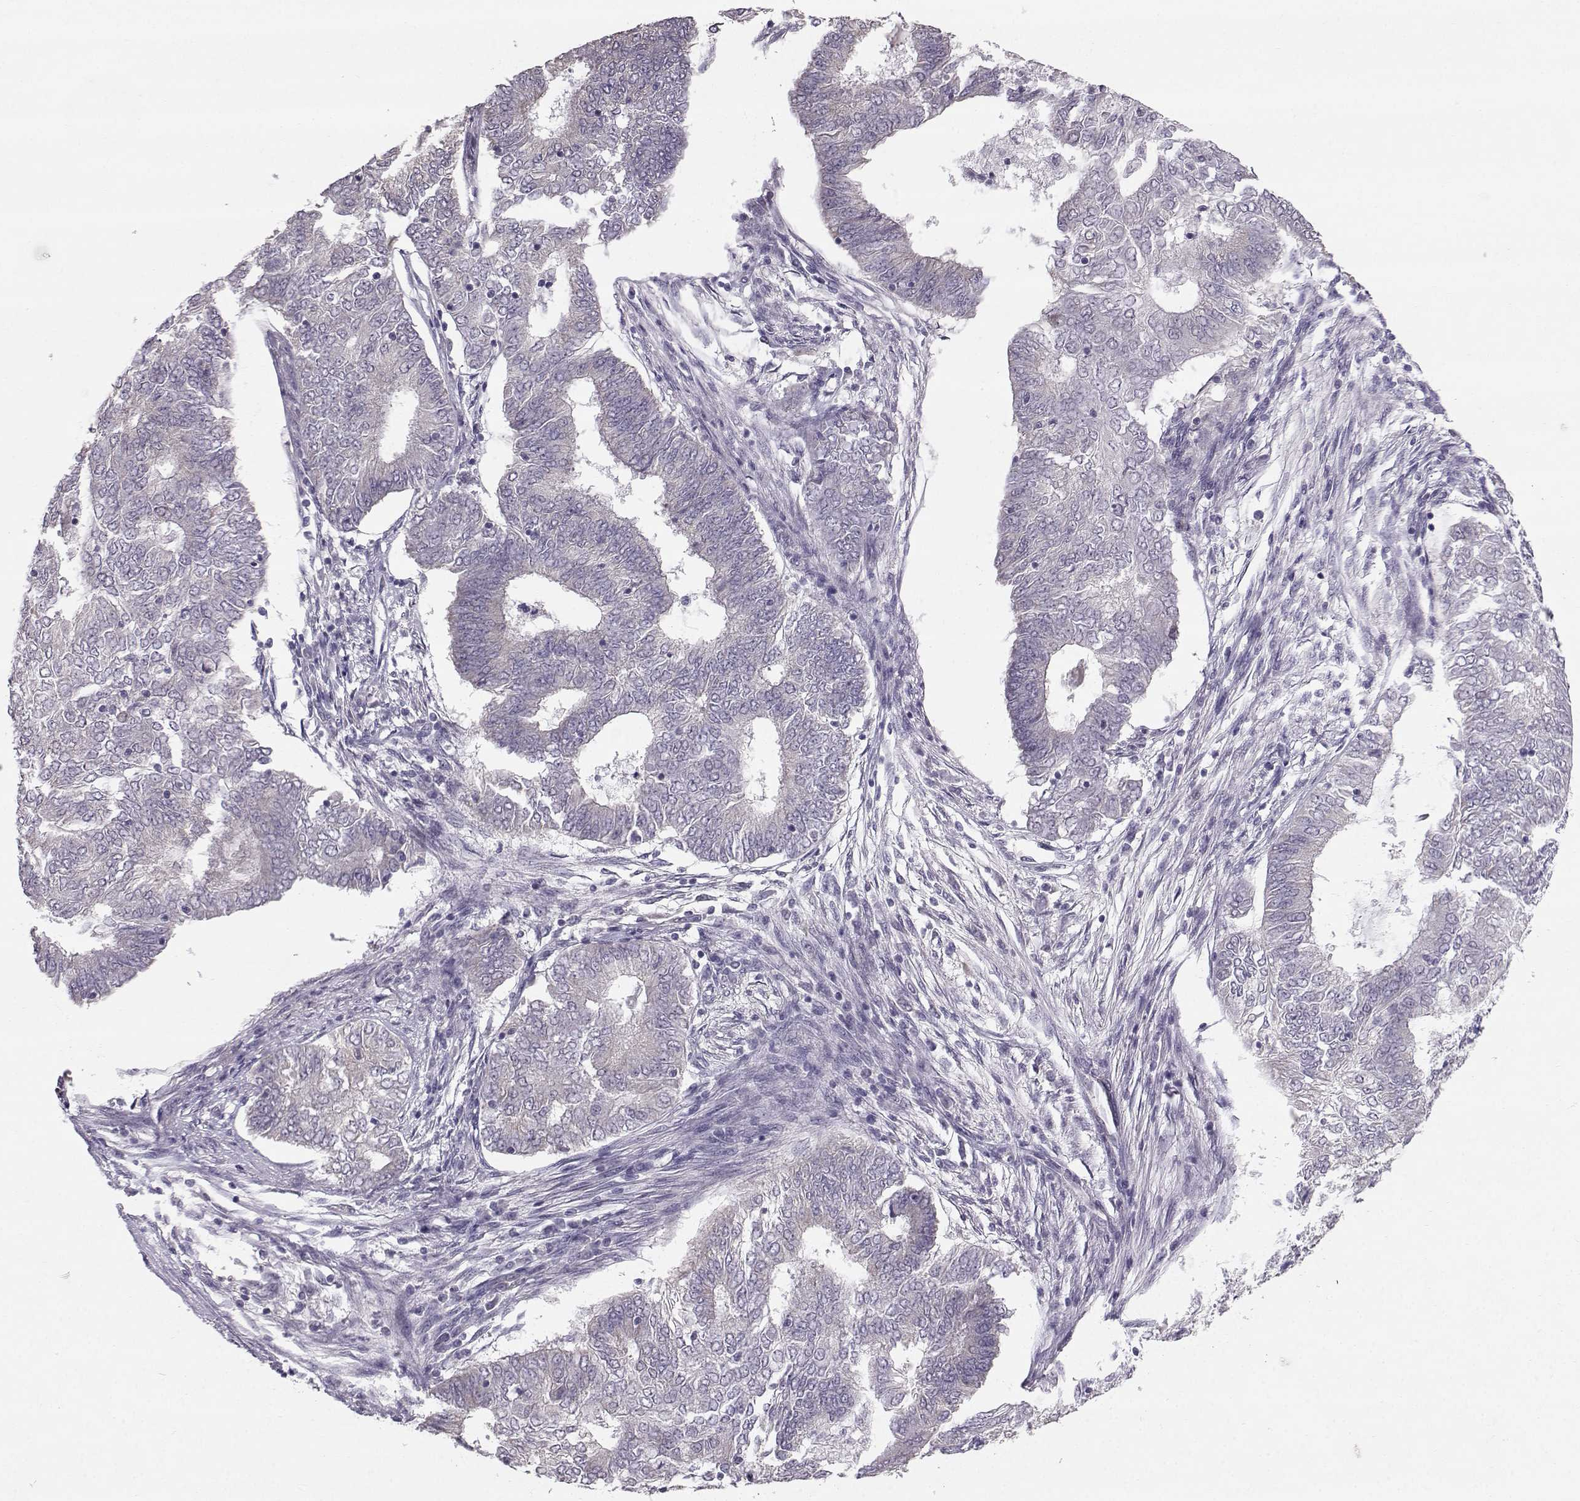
{"staining": {"intensity": "negative", "quantity": "none", "location": "none"}, "tissue": "endometrial cancer", "cell_type": "Tumor cells", "image_type": "cancer", "snomed": [{"axis": "morphology", "description": "Adenocarcinoma, NOS"}, {"axis": "topography", "description": "Endometrium"}], "caption": "Protein analysis of adenocarcinoma (endometrial) shows no significant positivity in tumor cells.", "gene": "TSPYL5", "patient": {"sex": "female", "age": 62}}